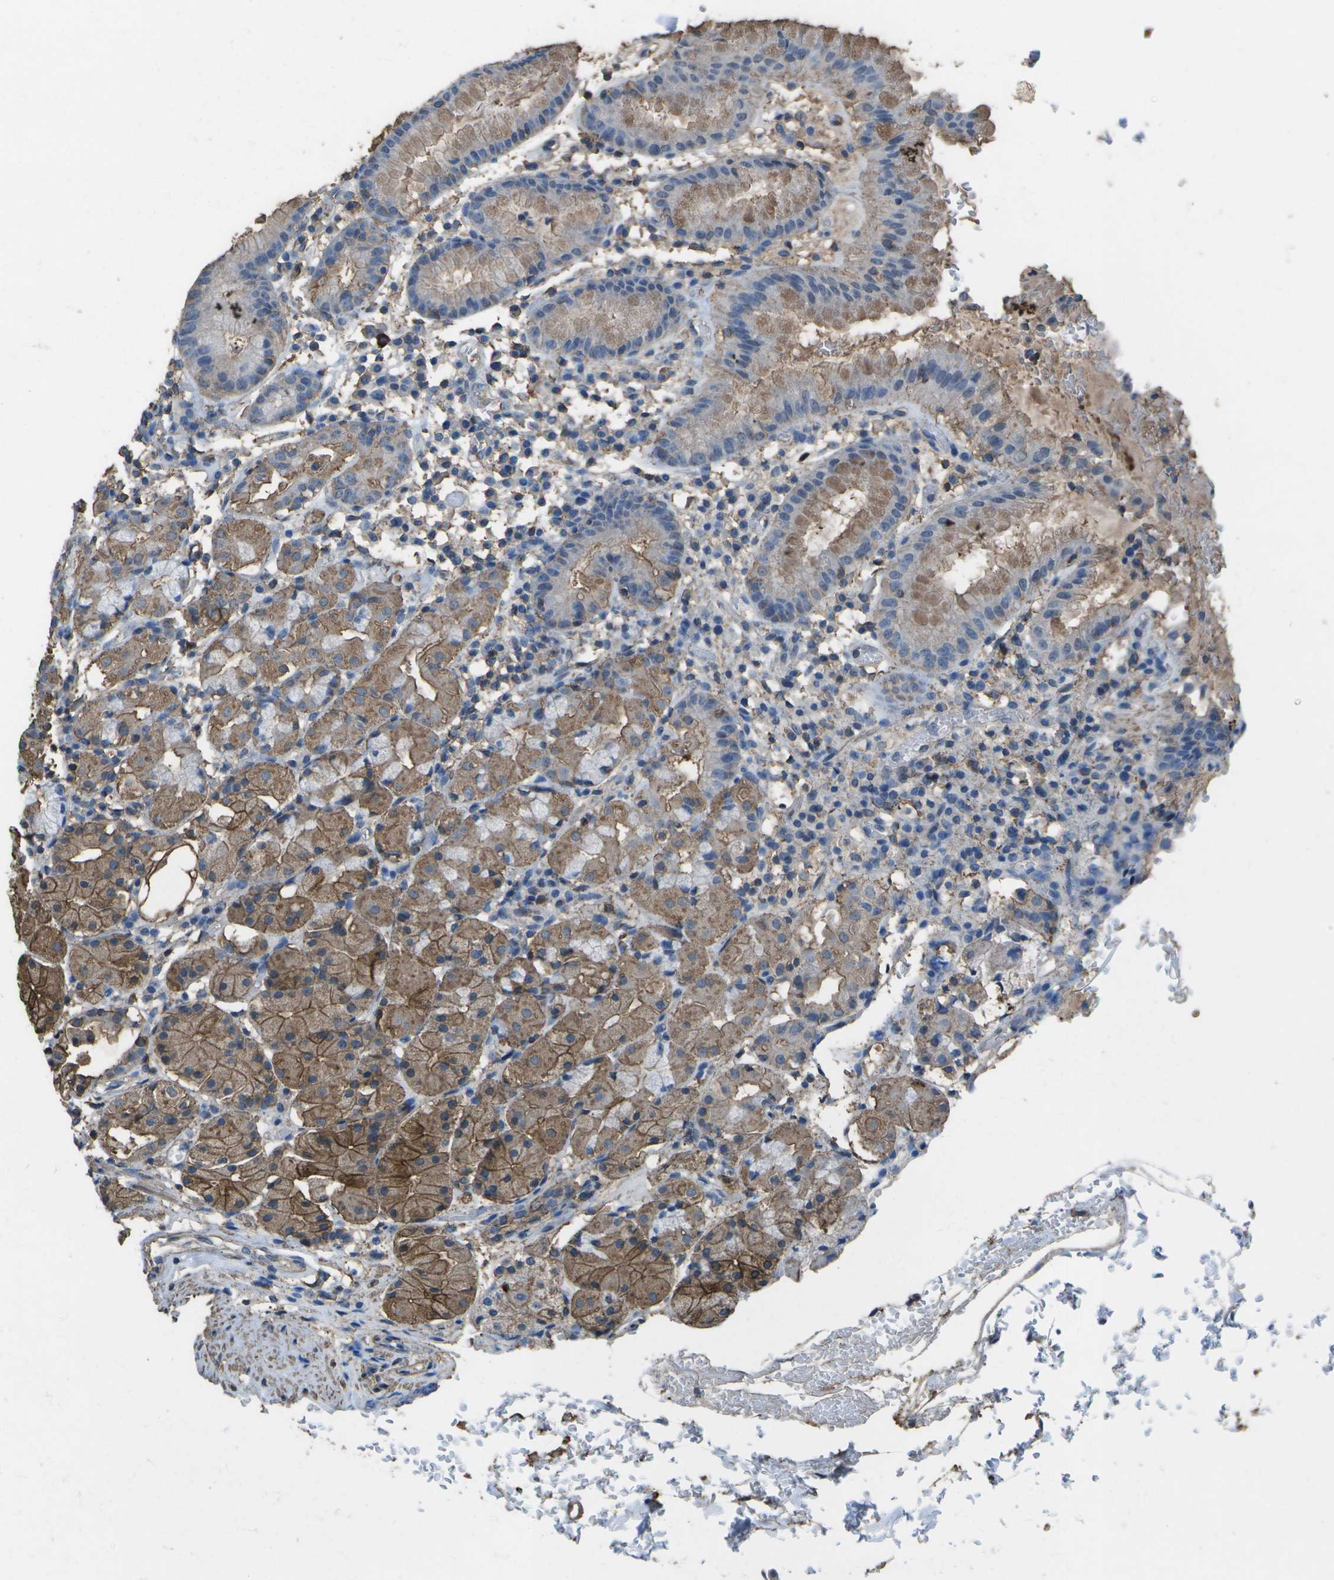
{"staining": {"intensity": "strong", "quantity": "25%-75%", "location": "cytoplasmic/membranous"}, "tissue": "stomach", "cell_type": "Glandular cells", "image_type": "normal", "snomed": [{"axis": "morphology", "description": "Normal tissue, NOS"}, {"axis": "topography", "description": "Stomach"}, {"axis": "topography", "description": "Stomach, lower"}], "caption": "IHC (DAB (3,3'-diaminobenzidine)) staining of normal stomach demonstrates strong cytoplasmic/membranous protein staining in approximately 25%-75% of glandular cells. The staining was performed using DAB (3,3'-diaminobenzidine), with brown indicating positive protein expression. Nuclei are stained blue with hematoxylin.", "gene": "CYP4F11", "patient": {"sex": "female", "age": 75}}